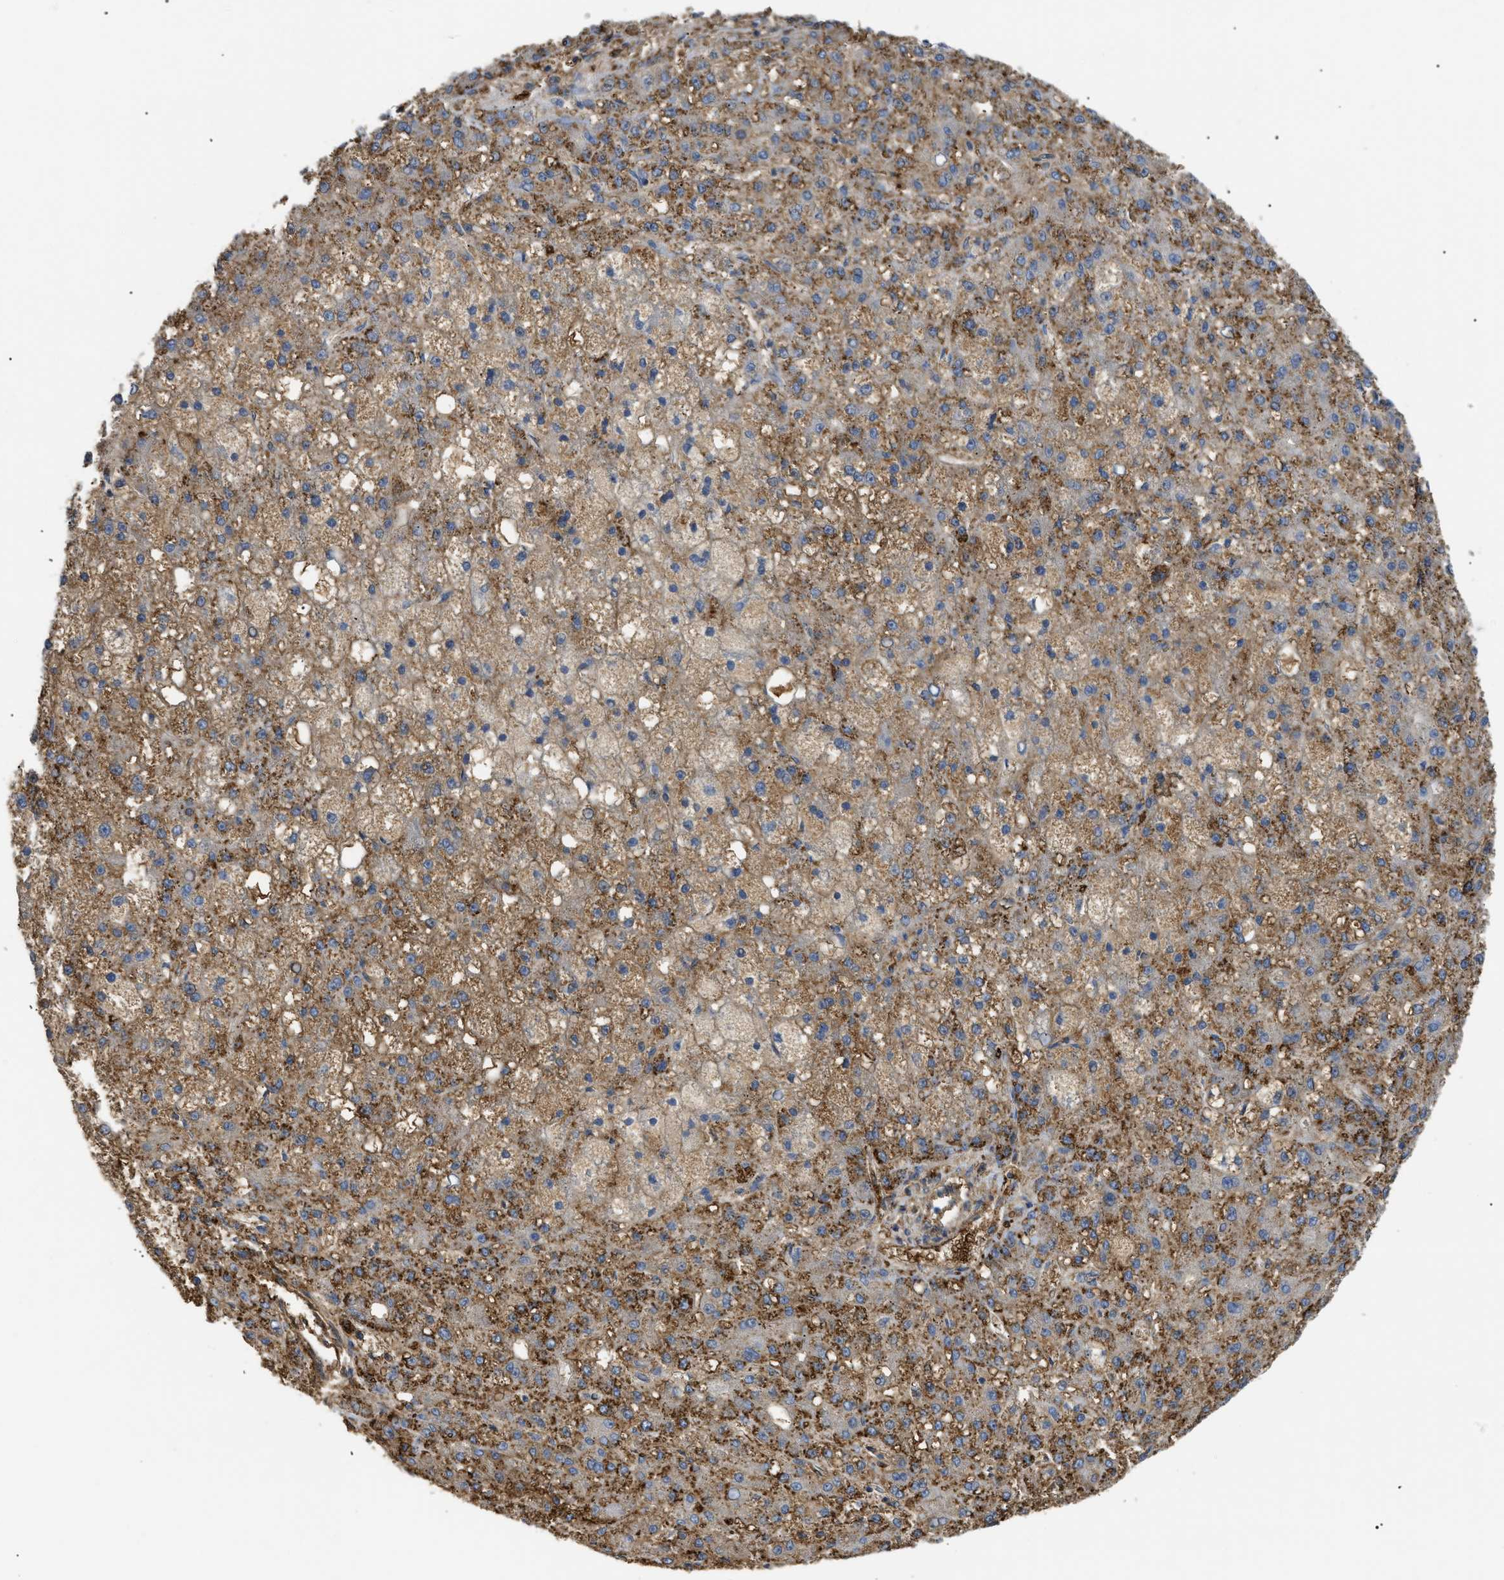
{"staining": {"intensity": "moderate", "quantity": ">75%", "location": "cytoplasmic/membranous"}, "tissue": "liver cancer", "cell_type": "Tumor cells", "image_type": "cancer", "snomed": [{"axis": "morphology", "description": "Carcinoma, Hepatocellular, NOS"}, {"axis": "topography", "description": "Liver"}], "caption": "DAB (3,3'-diaminobenzidine) immunohistochemical staining of liver cancer (hepatocellular carcinoma) shows moderate cytoplasmic/membranous protein staining in about >75% of tumor cells.", "gene": "ANXA4", "patient": {"sex": "male", "age": 67}}